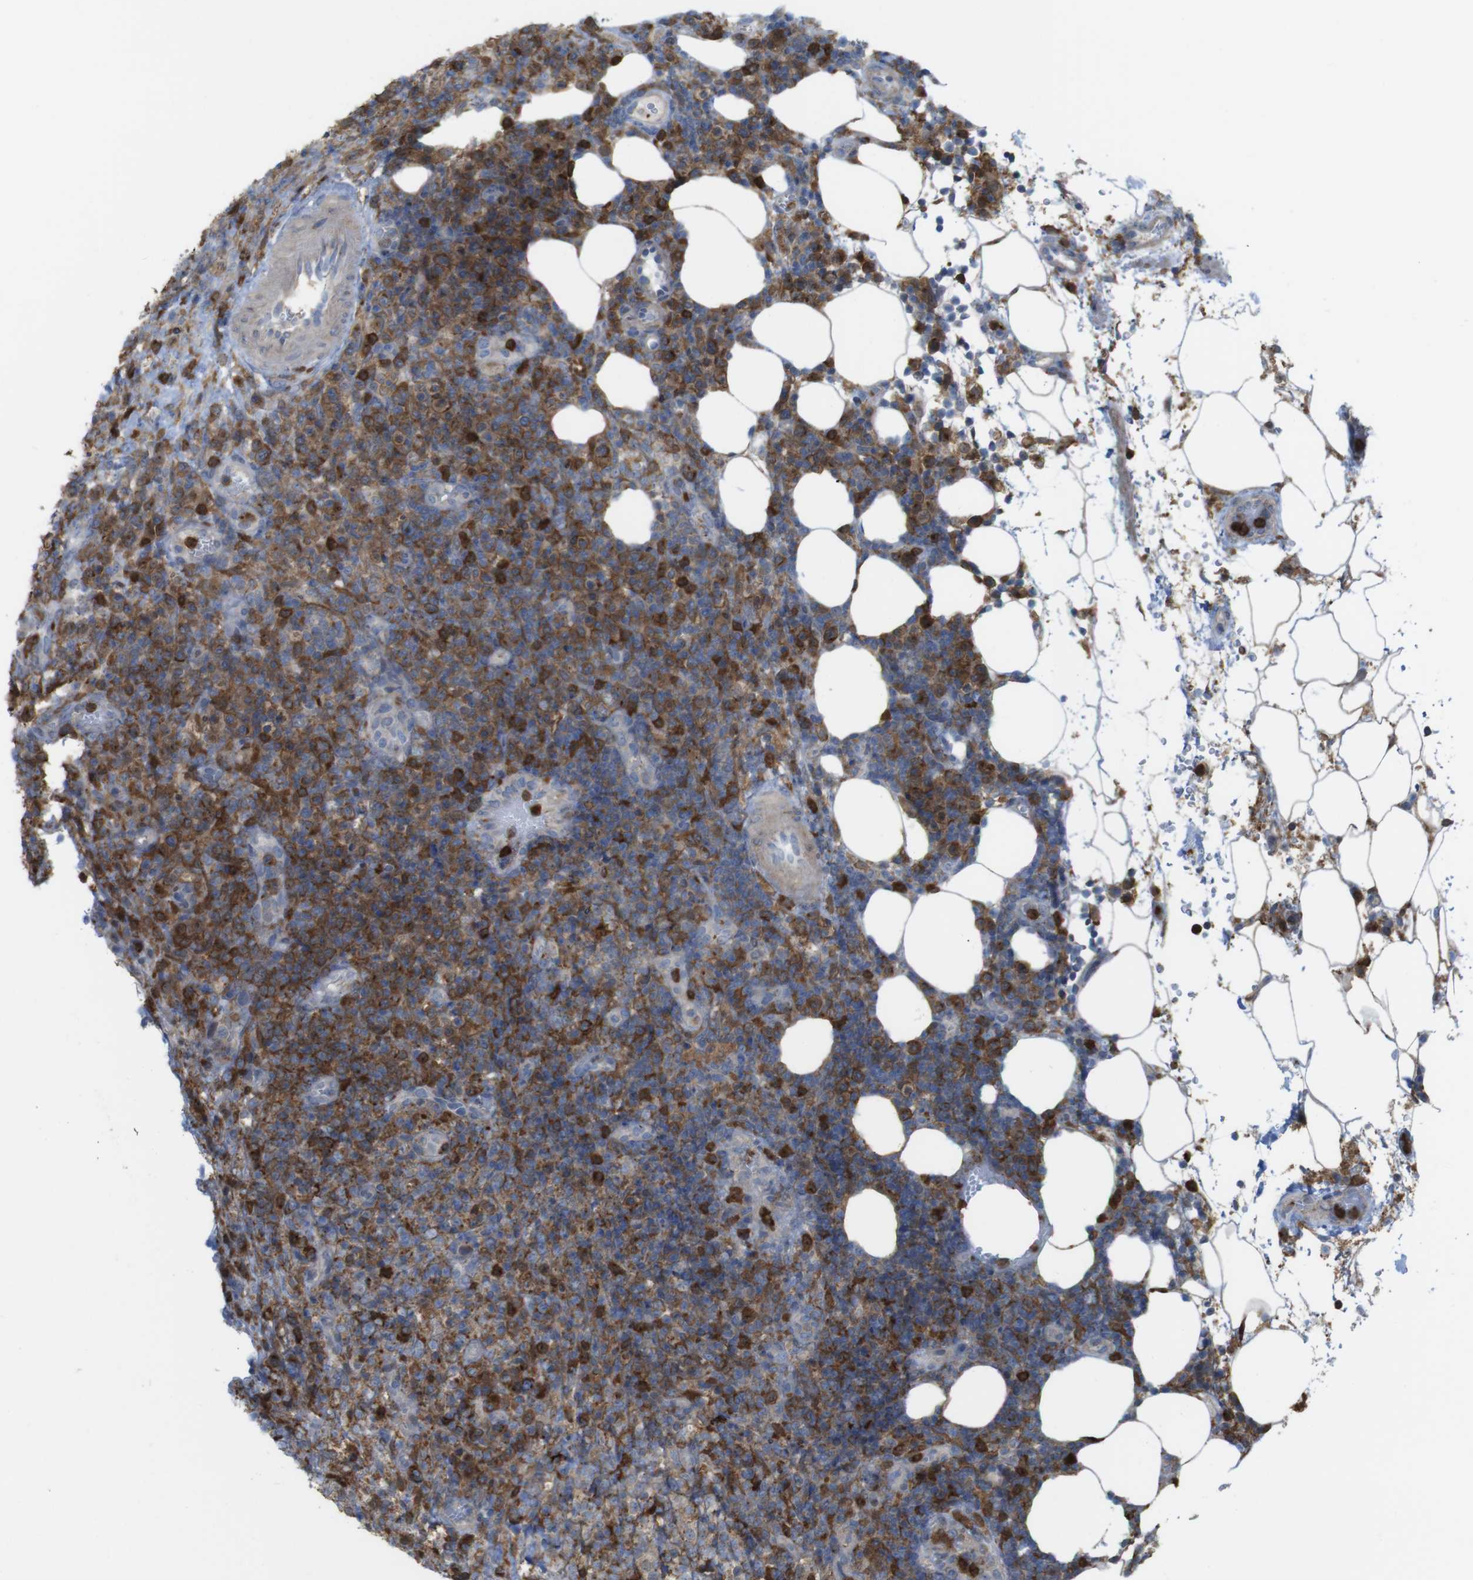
{"staining": {"intensity": "strong", "quantity": "<25%", "location": "cytoplasmic/membranous"}, "tissue": "lymphoma", "cell_type": "Tumor cells", "image_type": "cancer", "snomed": [{"axis": "morphology", "description": "Malignant lymphoma, non-Hodgkin's type, High grade"}, {"axis": "topography", "description": "Lymph node"}], "caption": "IHC image of neoplastic tissue: human malignant lymphoma, non-Hodgkin's type (high-grade) stained using immunohistochemistry (IHC) shows medium levels of strong protein expression localized specifically in the cytoplasmic/membranous of tumor cells, appearing as a cytoplasmic/membranous brown color.", "gene": "PRKCD", "patient": {"sex": "female", "age": 76}}